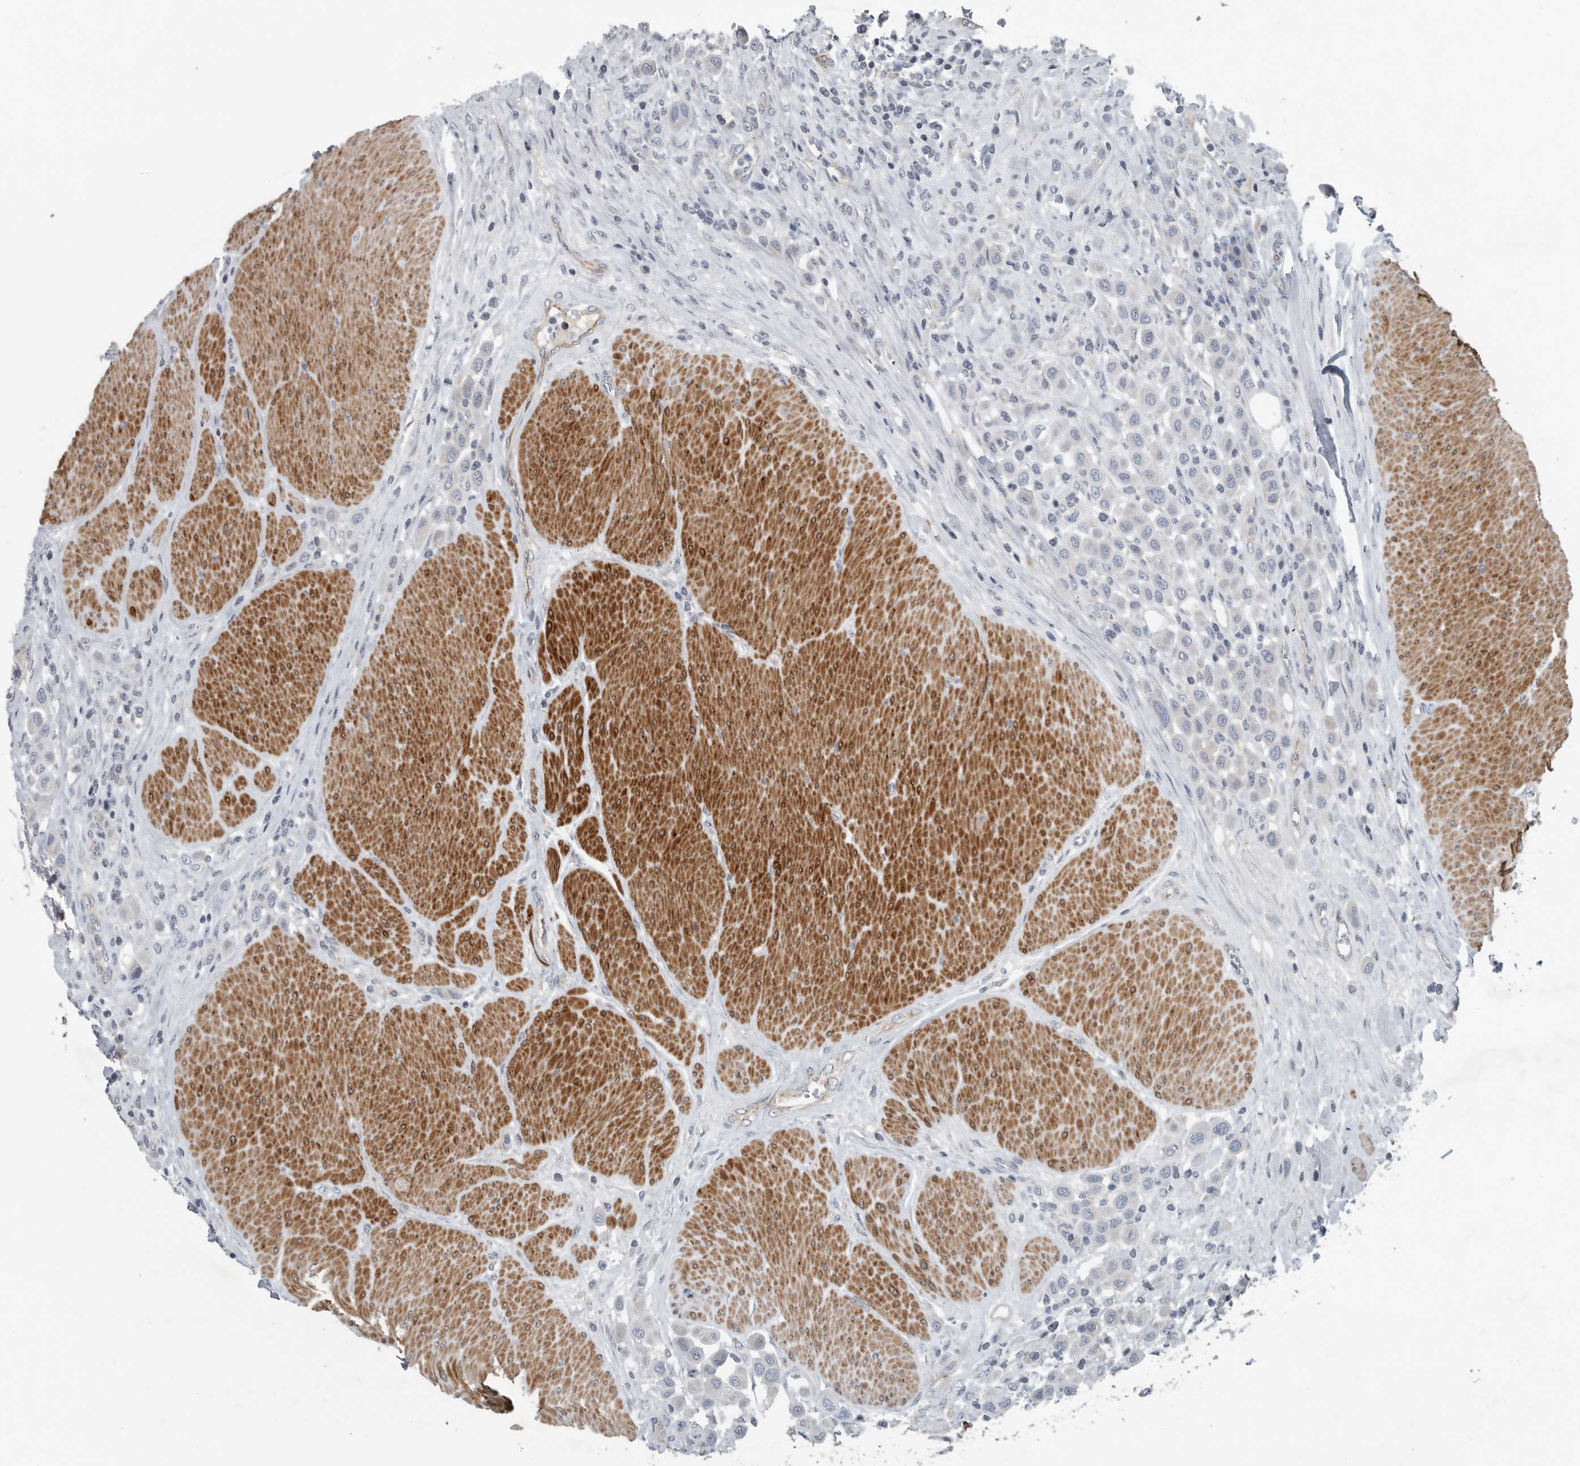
{"staining": {"intensity": "negative", "quantity": "none", "location": "none"}, "tissue": "urothelial cancer", "cell_type": "Tumor cells", "image_type": "cancer", "snomed": [{"axis": "morphology", "description": "Urothelial carcinoma, High grade"}, {"axis": "topography", "description": "Urinary bladder"}], "caption": "IHC image of neoplastic tissue: human urothelial cancer stained with DAB (3,3'-diaminobenzidine) shows no significant protein staining in tumor cells. Nuclei are stained in blue.", "gene": "MPP3", "patient": {"sex": "male", "age": 50}}